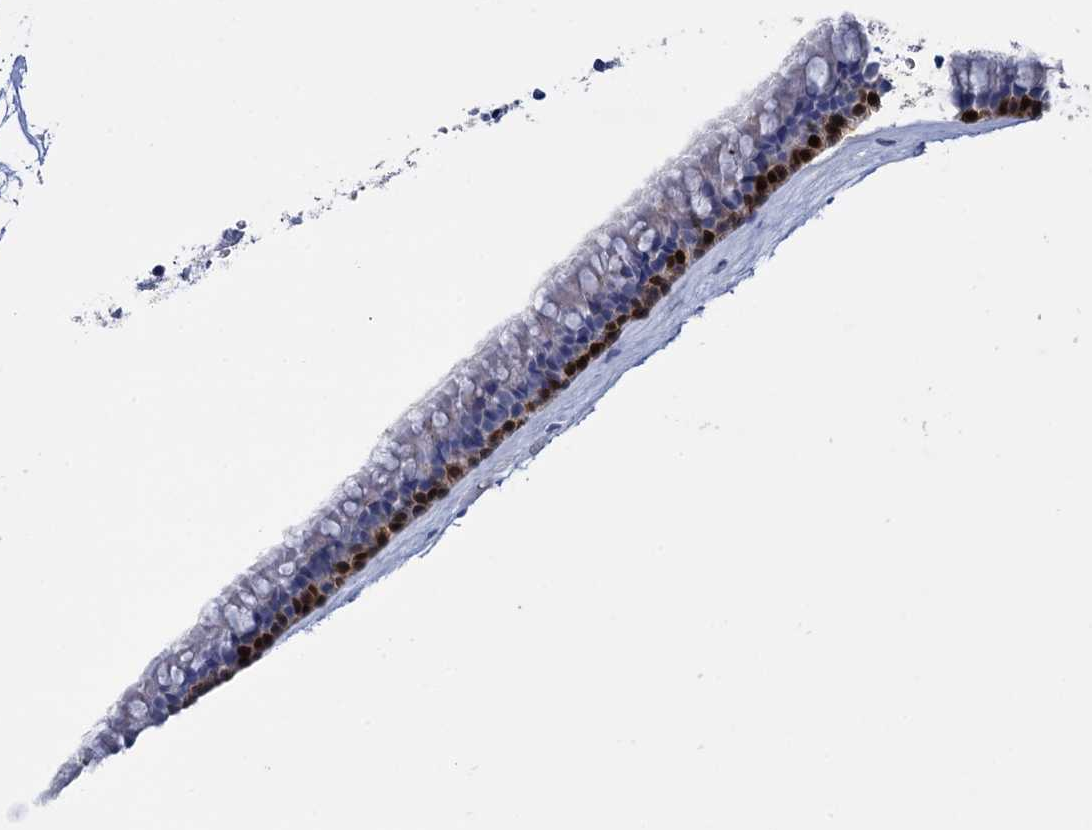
{"staining": {"intensity": "strong", "quantity": "<25%", "location": "nuclear"}, "tissue": "nasopharynx", "cell_type": "Respiratory epithelial cells", "image_type": "normal", "snomed": [{"axis": "morphology", "description": "Normal tissue, NOS"}, {"axis": "topography", "description": "Nasopharynx"}], "caption": "IHC (DAB (3,3'-diaminobenzidine)) staining of benign human nasopharynx displays strong nuclear protein expression in approximately <25% of respiratory epithelial cells.", "gene": "SNCG", "patient": {"sex": "male", "age": 64}}